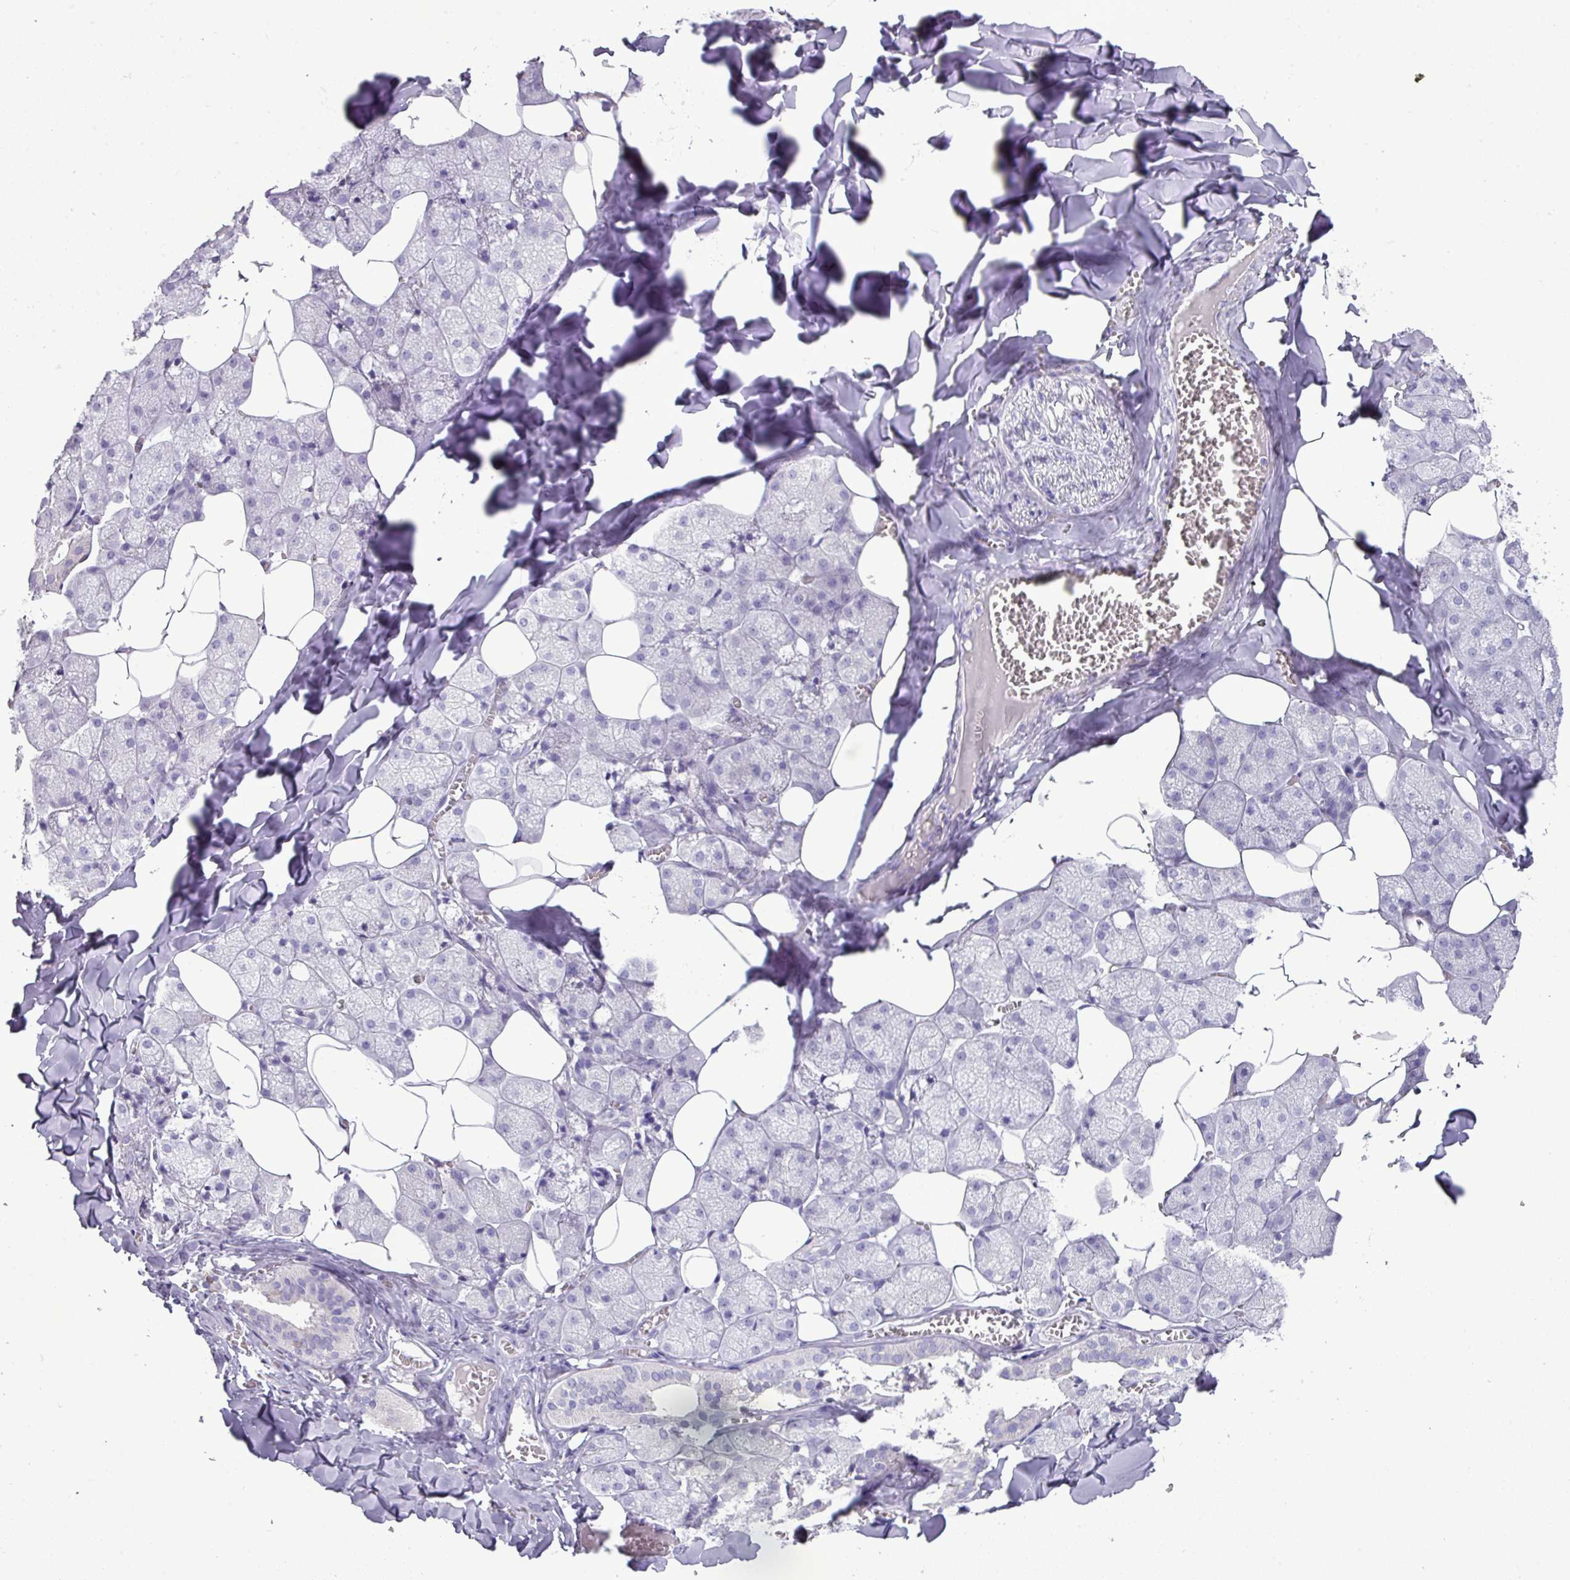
{"staining": {"intensity": "negative", "quantity": "none", "location": "none"}, "tissue": "salivary gland", "cell_type": "Glandular cells", "image_type": "normal", "snomed": [{"axis": "morphology", "description": "Normal tissue, NOS"}, {"axis": "topography", "description": "Salivary gland"}, {"axis": "topography", "description": "Peripheral nerve tissue"}], "caption": "This is an immunohistochemistry image of benign salivary gland. There is no positivity in glandular cells.", "gene": "GSTA1", "patient": {"sex": "male", "age": 38}}